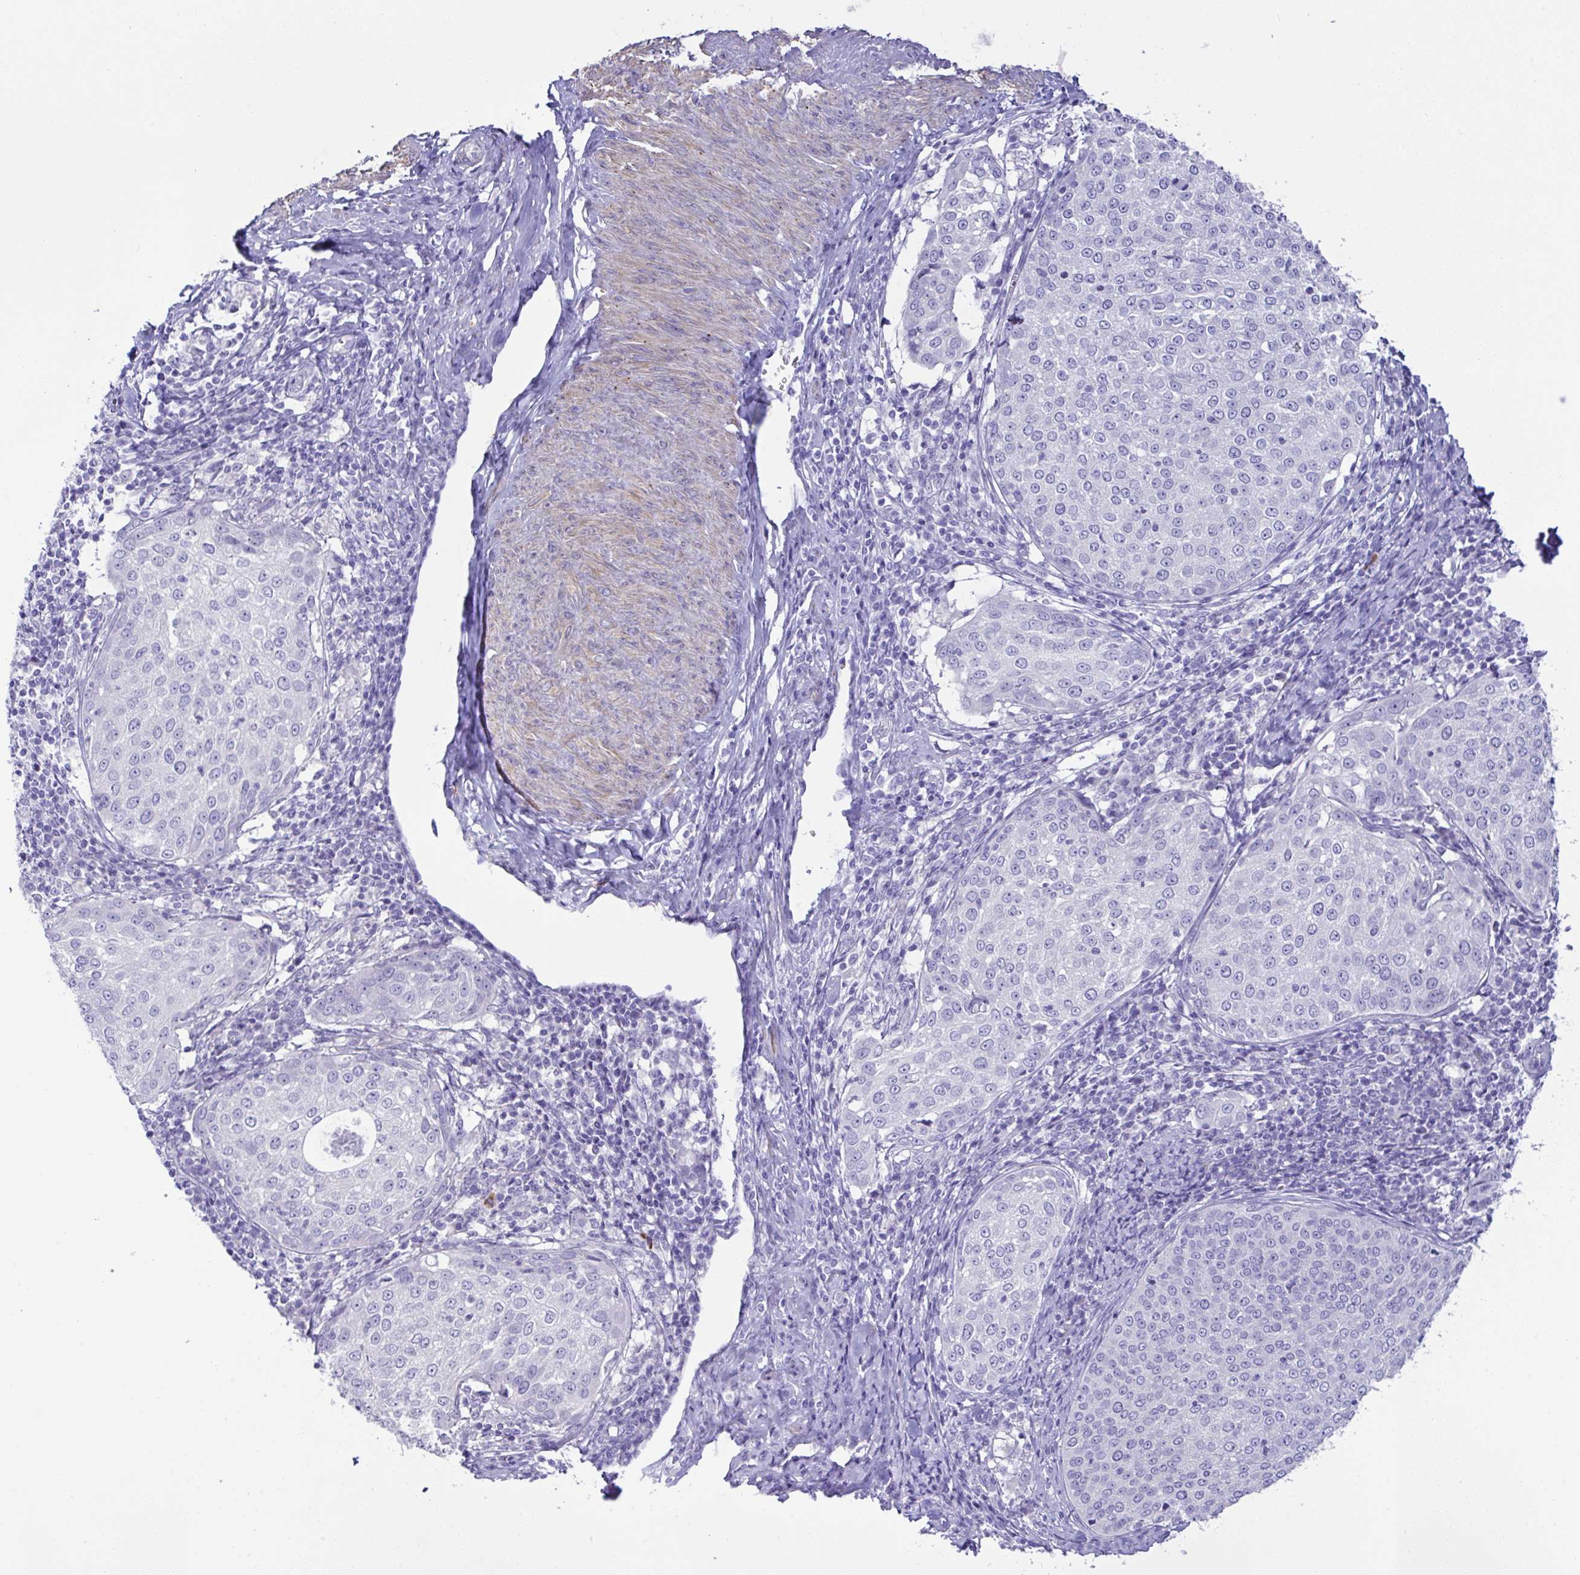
{"staining": {"intensity": "negative", "quantity": "none", "location": "none"}, "tissue": "cervical cancer", "cell_type": "Tumor cells", "image_type": "cancer", "snomed": [{"axis": "morphology", "description": "Squamous cell carcinoma, NOS"}, {"axis": "topography", "description": "Cervix"}], "caption": "Cervical cancer (squamous cell carcinoma) was stained to show a protein in brown. There is no significant staining in tumor cells.", "gene": "MED11", "patient": {"sex": "female", "age": 57}}